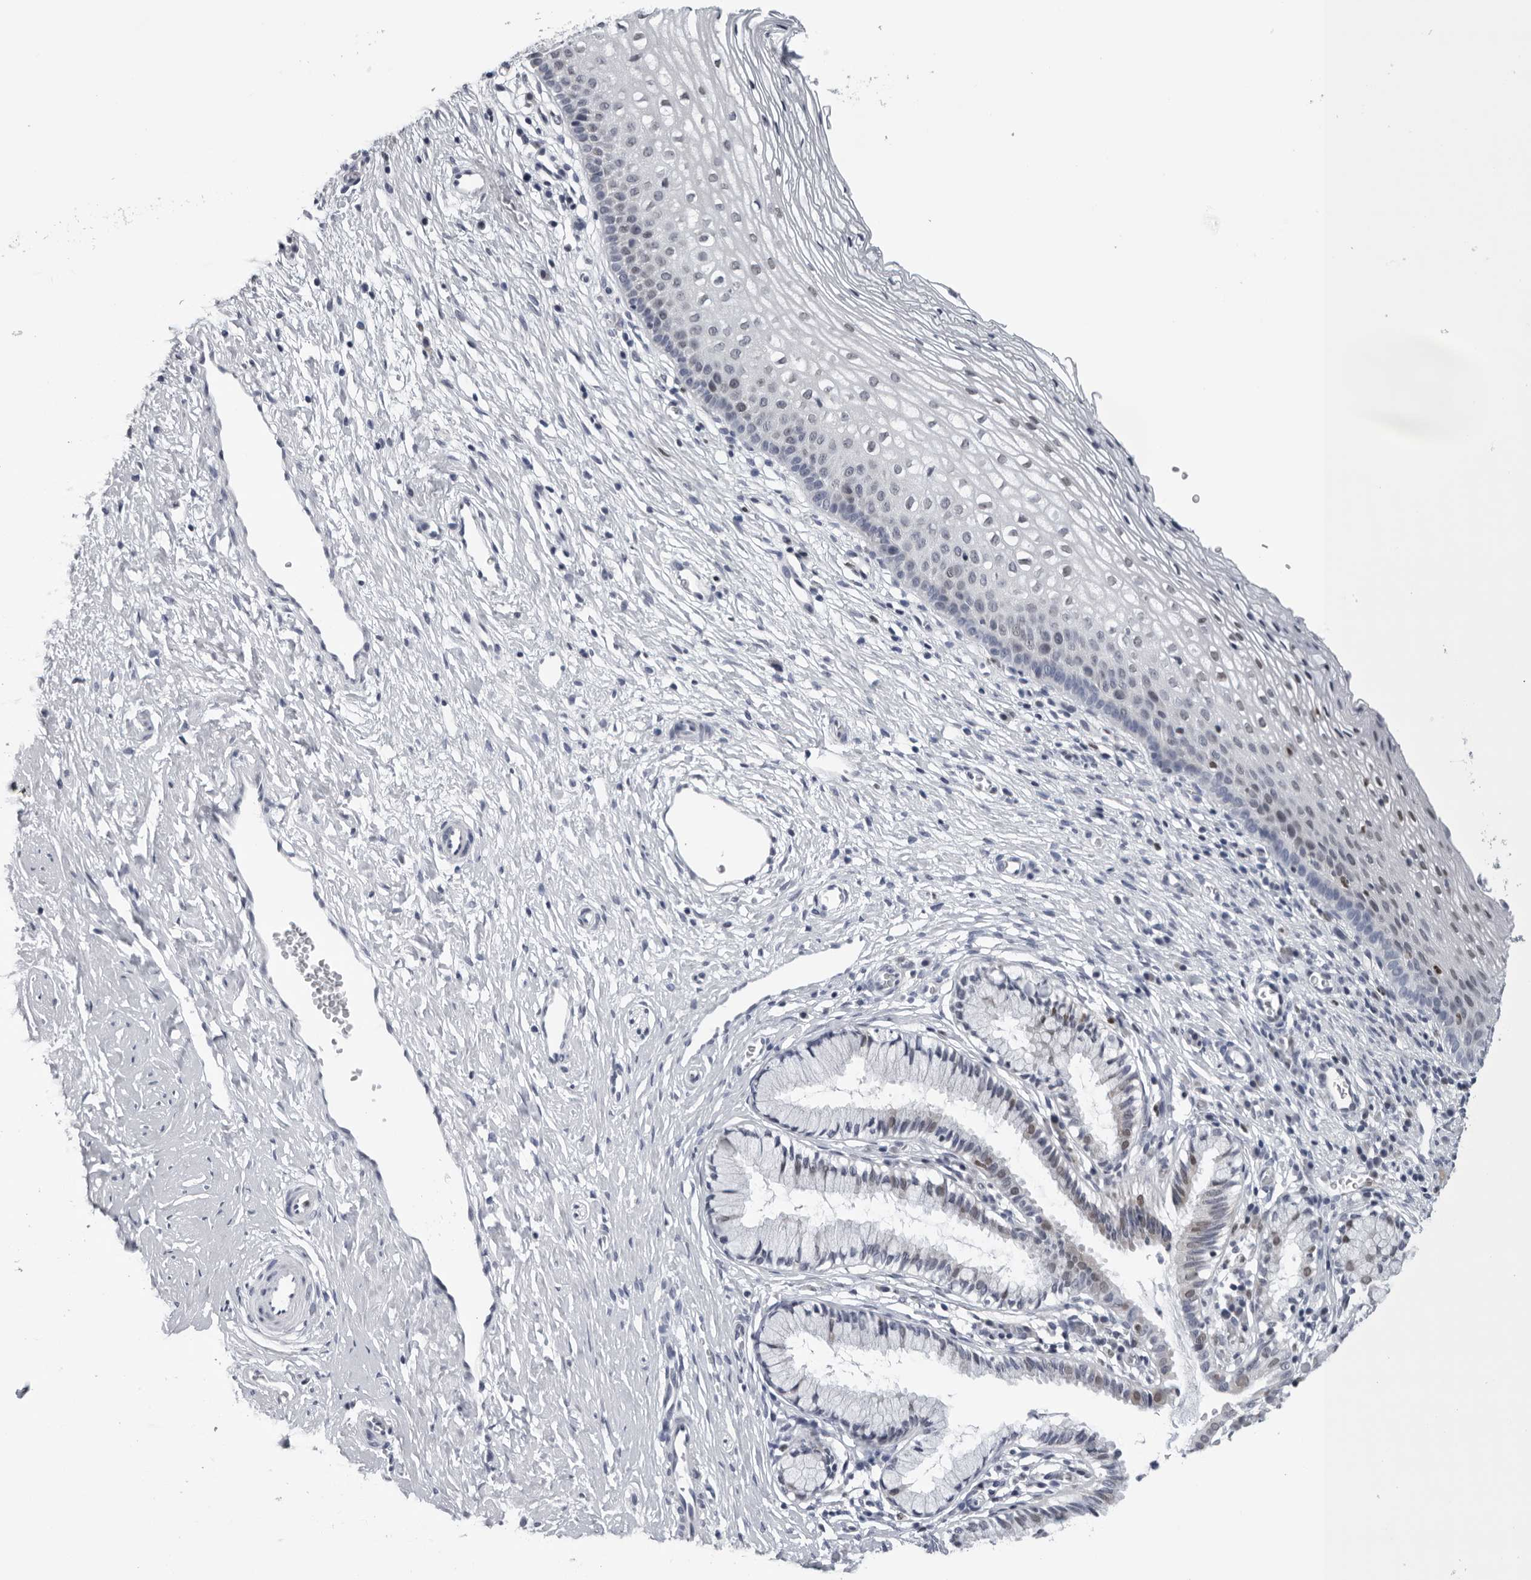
{"staining": {"intensity": "negative", "quantity": "none", "location": "none"}, "tissue": "cervix", "cell_type": "Glandular cells", "image_type": "normal", "snomed": [{"axis": "morphology", "description": "Normal tissue, NOS"}, {"axis": "topography", "description": "Cervix"}], "caption": "A high-resolution micrograph shows IHC staining of unremarkable cervix, which displays no significant staining in glandular cells.", "gene": "CPT2", "patient": {"sex": "female", "age": 27}}